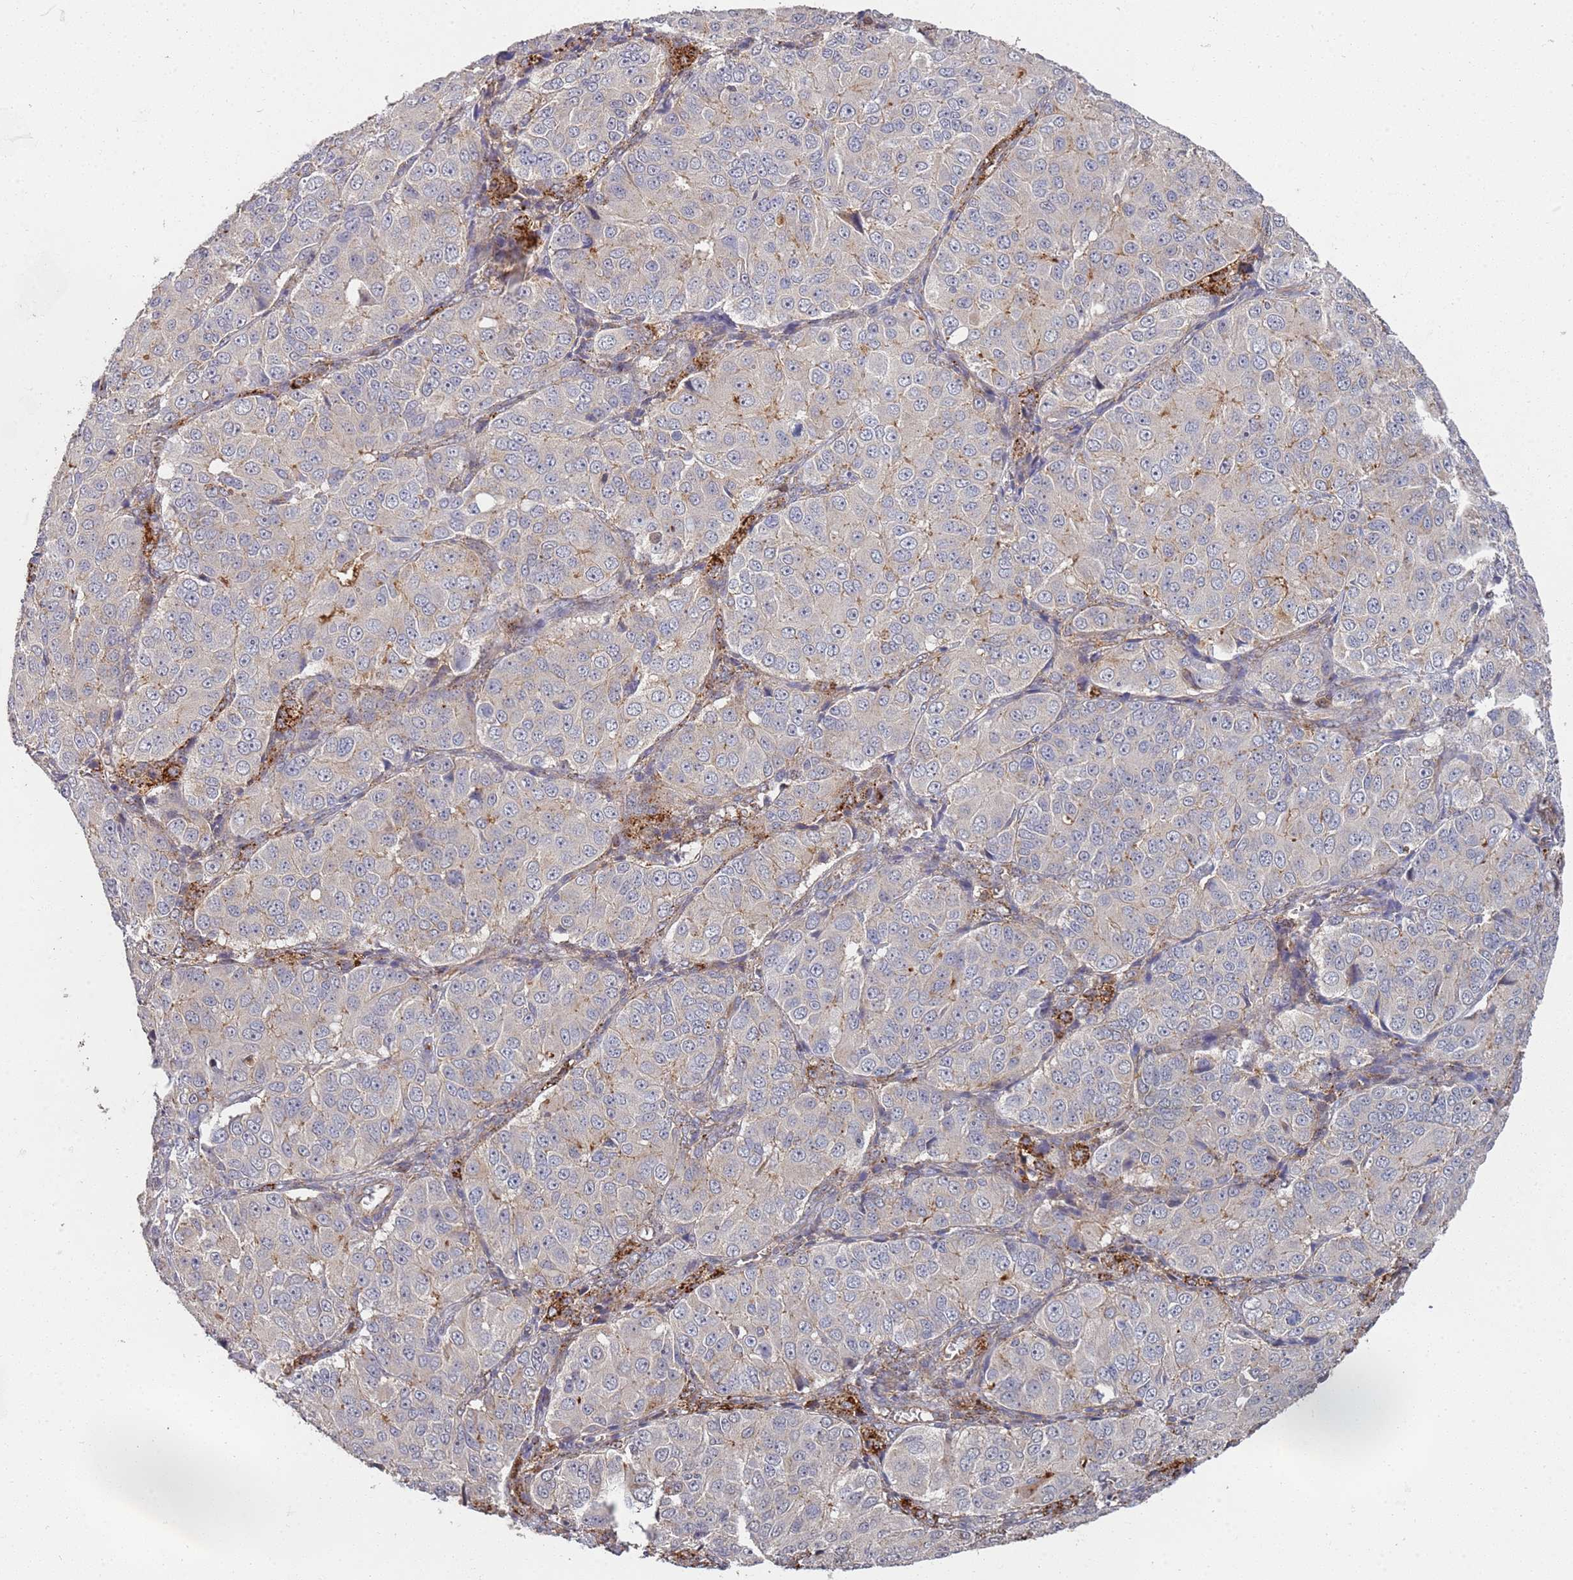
{"staining": {"intensity": "negative", "quantity": "none", "location": "none"}, "tissue": "ovarian cancer", "cell_type": "Tumor cells", "image_type": "cancer", "snomed": [{"axis": "morphology", "description": "Carcinoma, endometroid"}, {"axis": "topography", "description": "Ovary"}], "caption": "DAB immunohistochemical staining of ovarian endometroid carcinoma displays no significant positivity in tumor cells.", "gene": "ABCB6", "patient": {"sex": "female", "age": 51}}